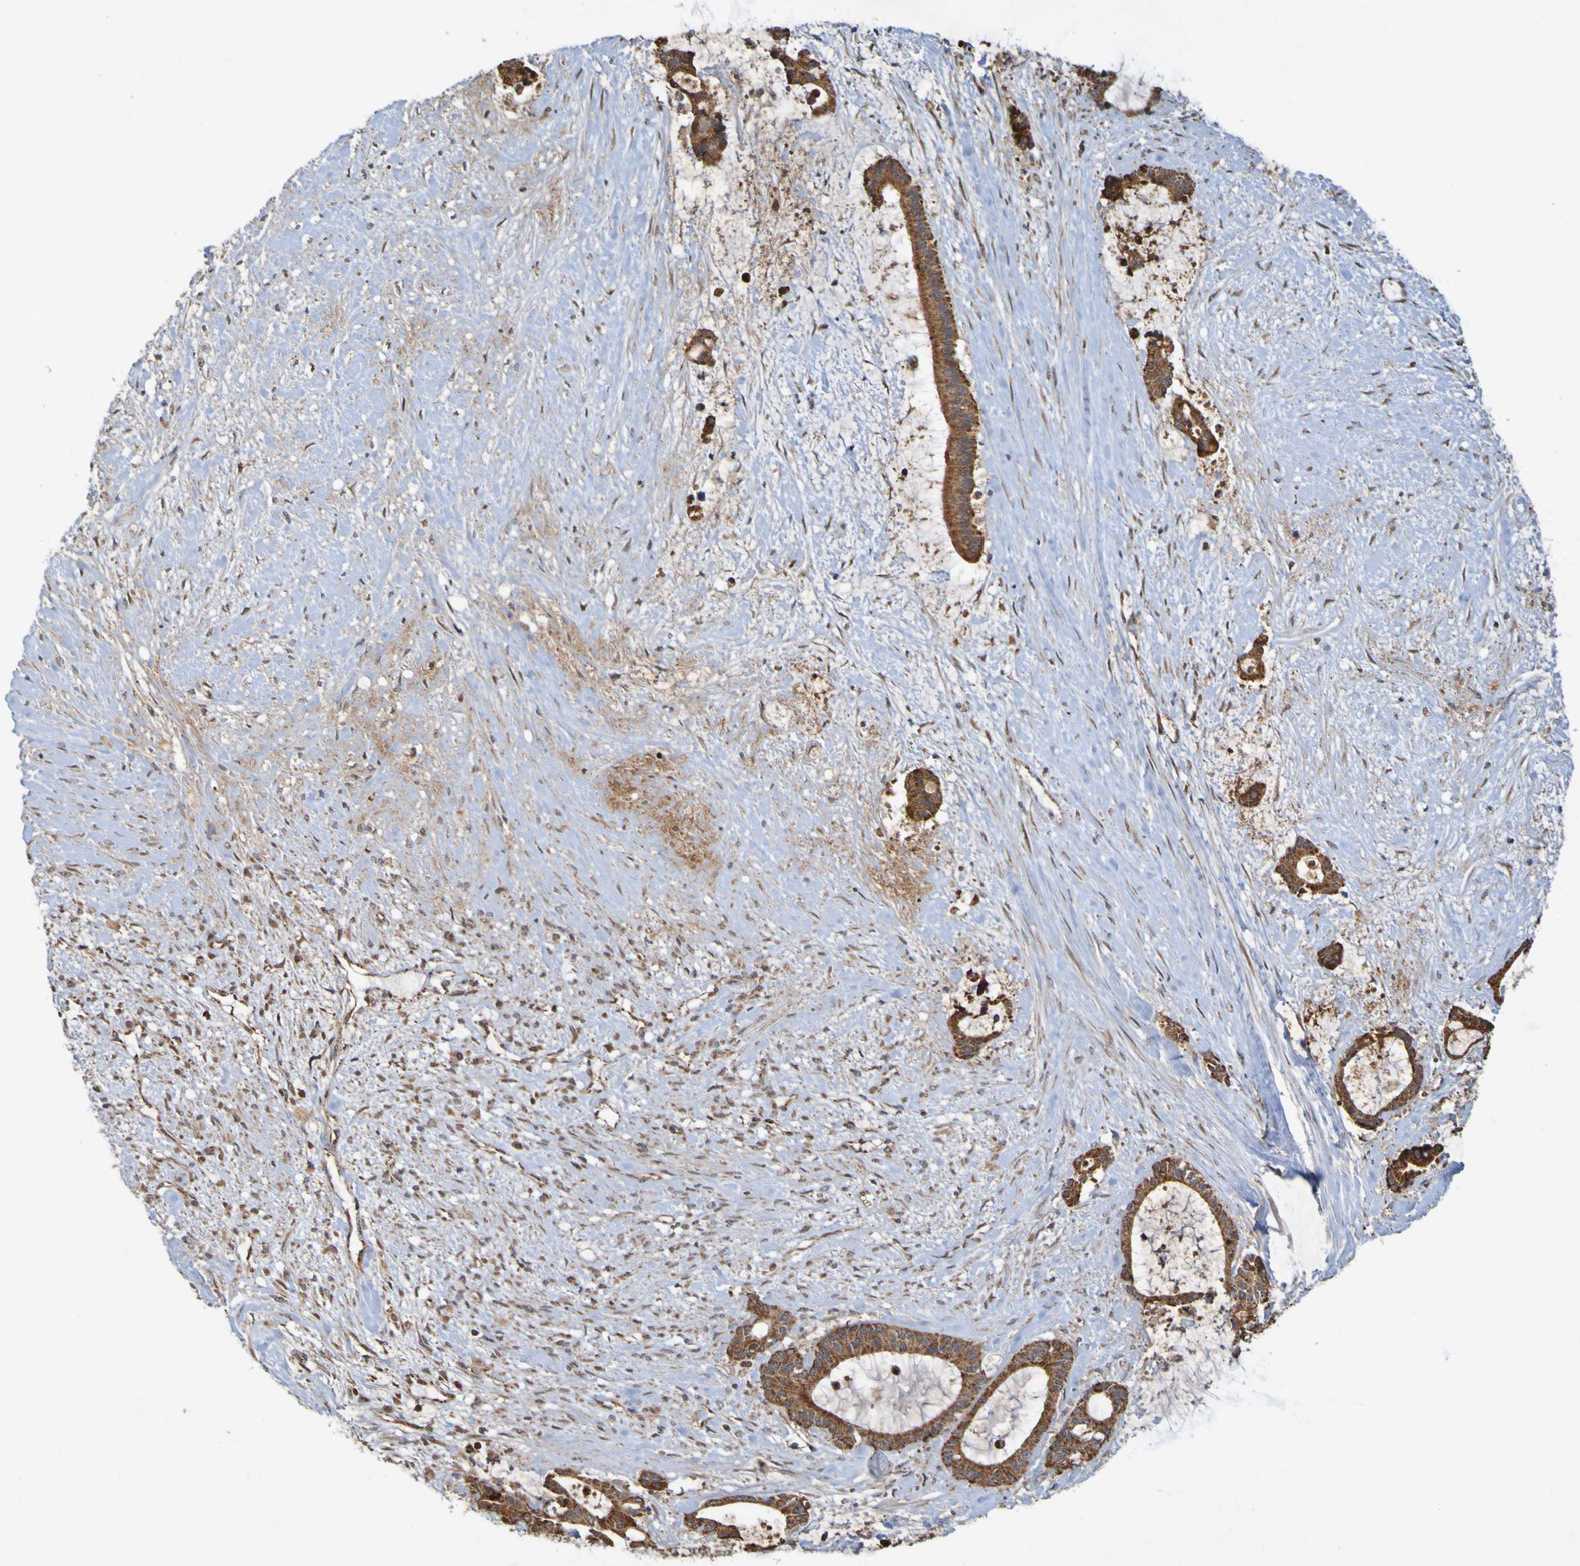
{"staining": {"intensity": "strong", "quantity": ">75%", "location": "cytoplasmic/membranous"}, "tissue": "liver cancer", "cell_type": "Tumor cells", "image_type": "cancer", "snomed": [{"axis": "morphology", "description": "Normal tissue, NOS"}, {"axis": "morphology", "description": "Cholangiocarcinoma"}, {"axis": "topography", "description": "Liver"}, {"axis": "topography", "description": "Peripheral nerve tissue"}], "caption": "Immunohistochemistry histopathology image of human liver cancer stained for a protein (brown), which shows high levels of strong cytoplasmic/membranous expression in approximately >75% of tumor cells.", "gene": "TMBIM1", "patient": {"sex": "female", "age": 73}}